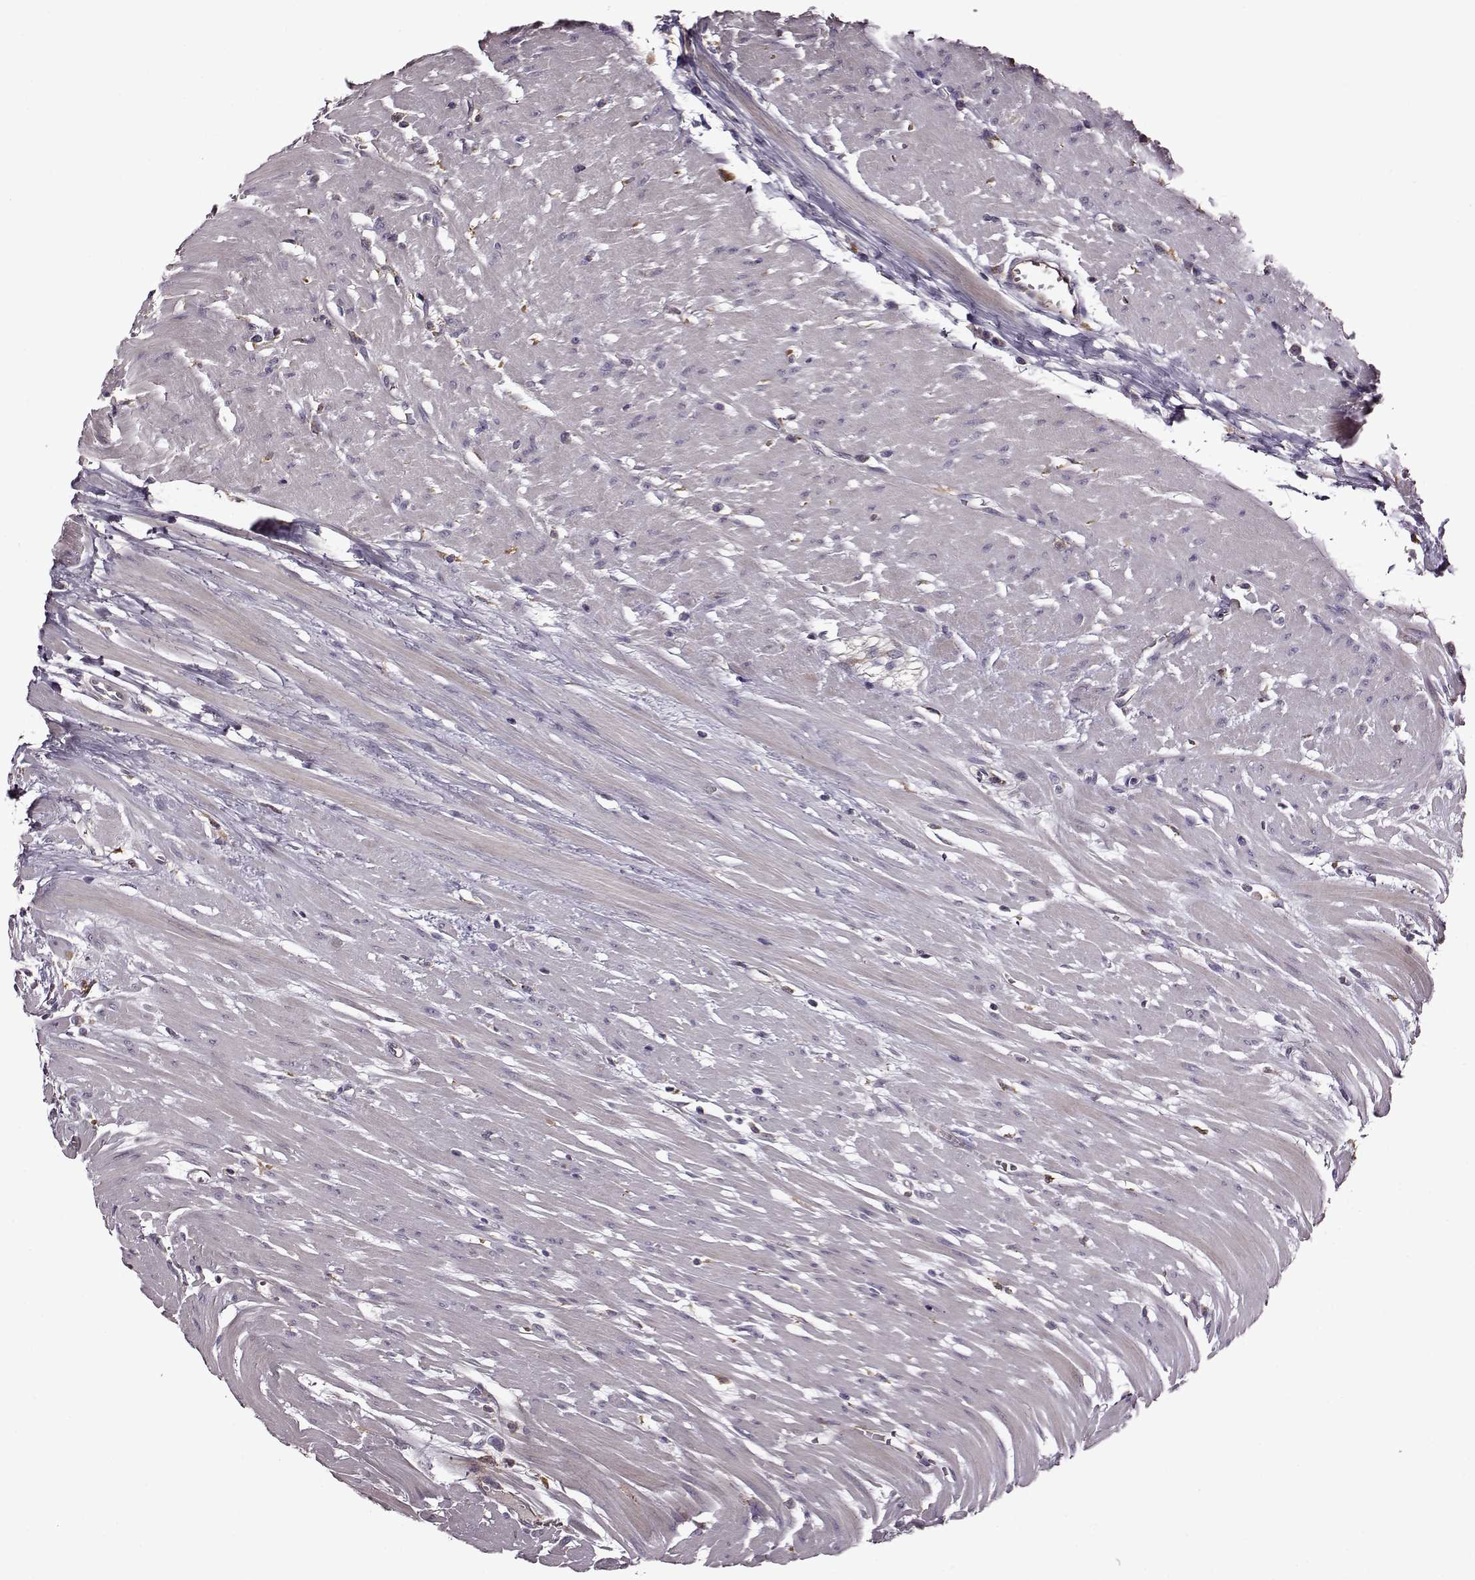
{"staining": {"intensity": "strong", "quantity": ">75%", "location": "cytoplasmic/membranous"}, "tissue": "colorectal cancer", "cell_type": "Tumor cells", "image_type": "cancer", "snomed": [{"axis": "morphology", "description": "Adenocarcinoma, NOS"}, {"axis": "topography", "description": "Colon"}], "caption": "Colorectal cancer stained for a protein displays strong cytoplasmic/membranous positivity in tumor cells.", "gene": "MTSS1", "patient": {"sex": "female", "age": 67}}